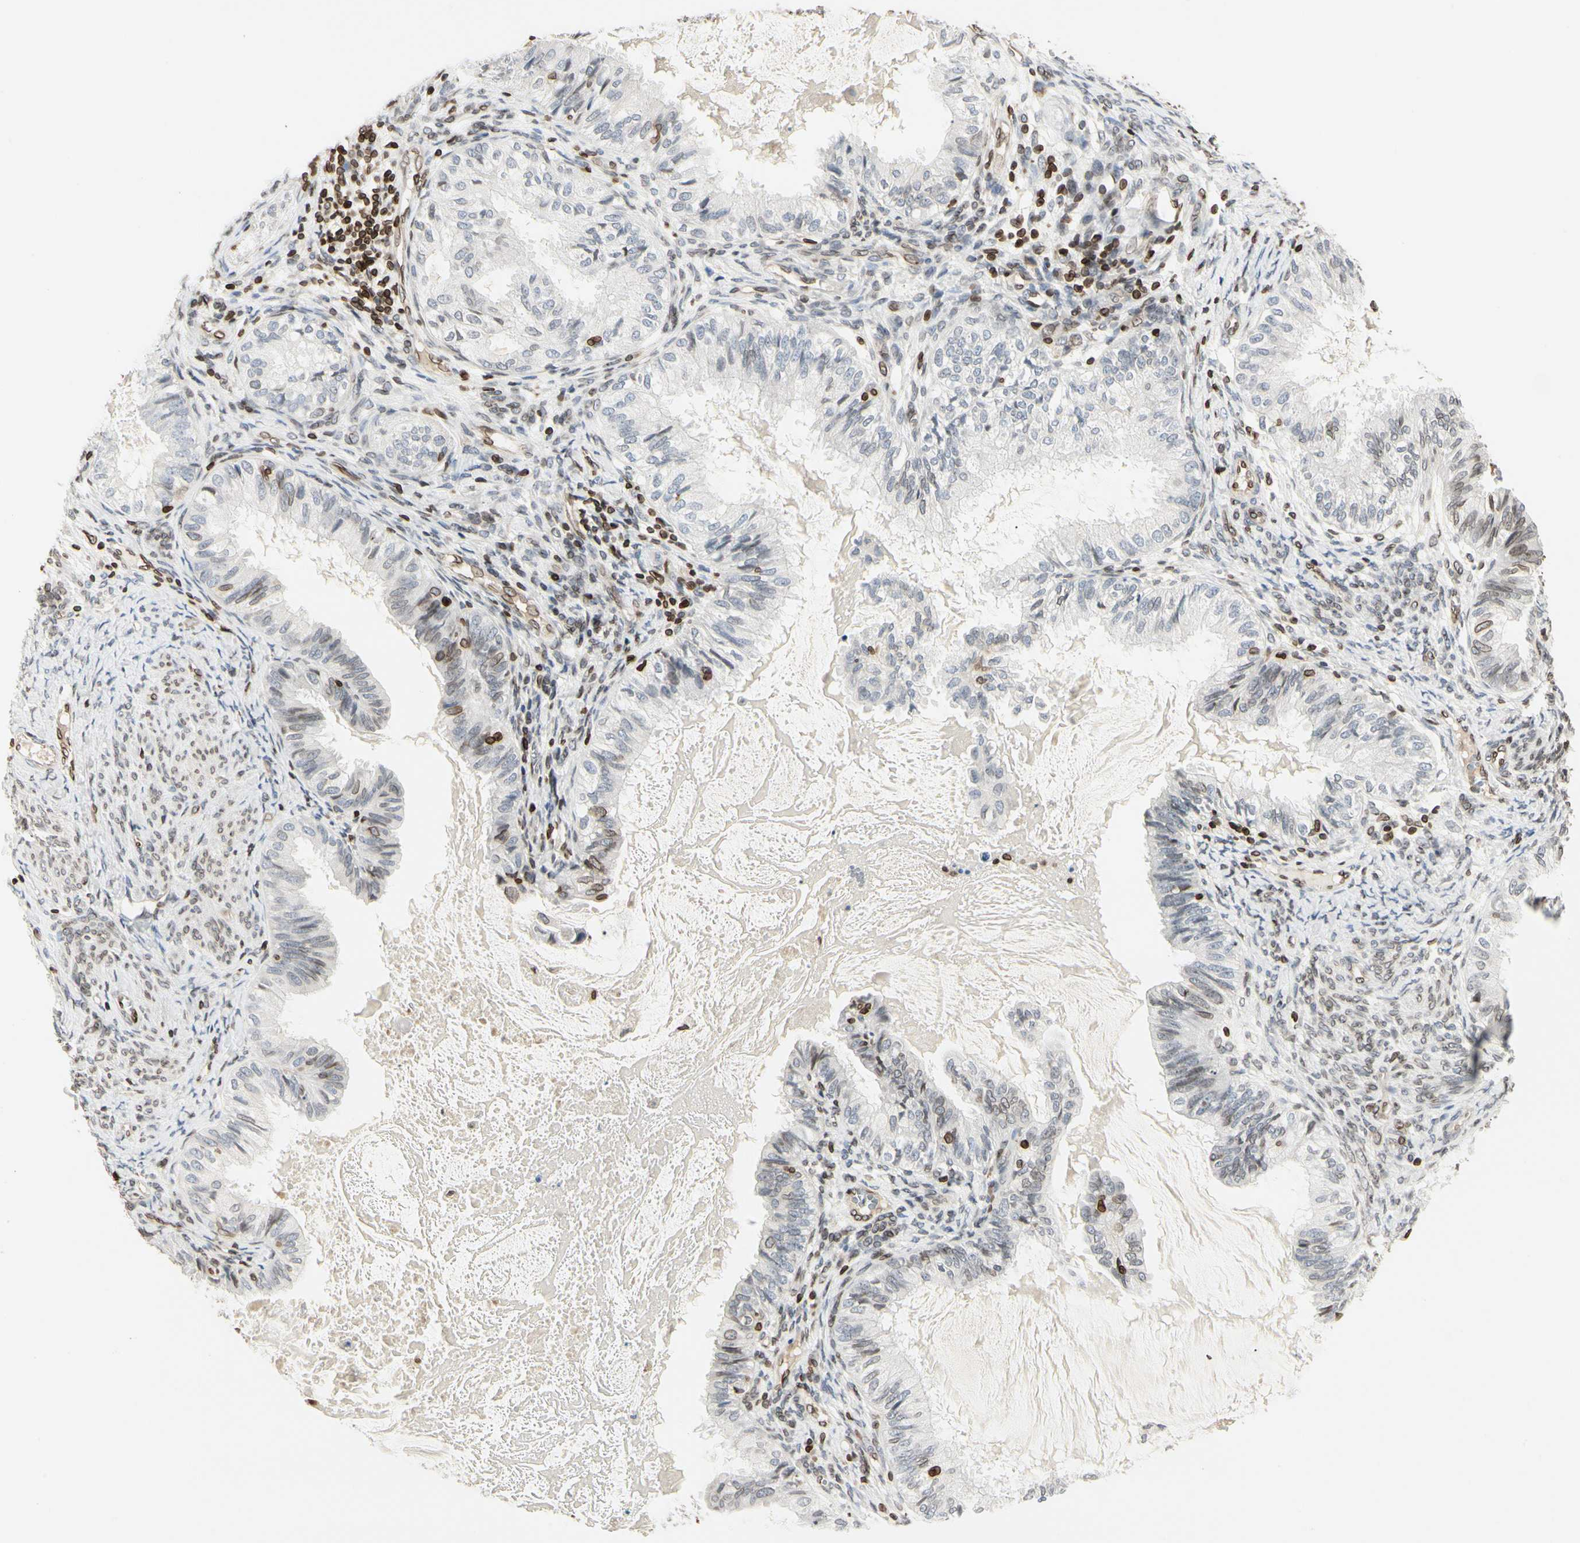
{"staining": {"intensity": "weak", "quantity": "25%-75%", "location": "nuclear"}, "tissue": "cervical cancer", "cell_type": "Tumor cells", "image_type": "cancer", "snomed": [{"axis": "morphology", "description": "Normal tissue, NOS"}, {"axis": "morphology", "description": "Adenocarcinoma, NOS"}, {"axis": "topography", "description": "Cervix"}, {"axis": "topography", "description": "Endometrium"}], "caption": "This histopathology image demonstrates immunohistochemistry staining of adenocarcinoma (cervical), with low weak nuclear positivity in about 25%-75% of tumor cells.", "gene": "TMPO", "patient": {"sex": "female", "age": 86}}